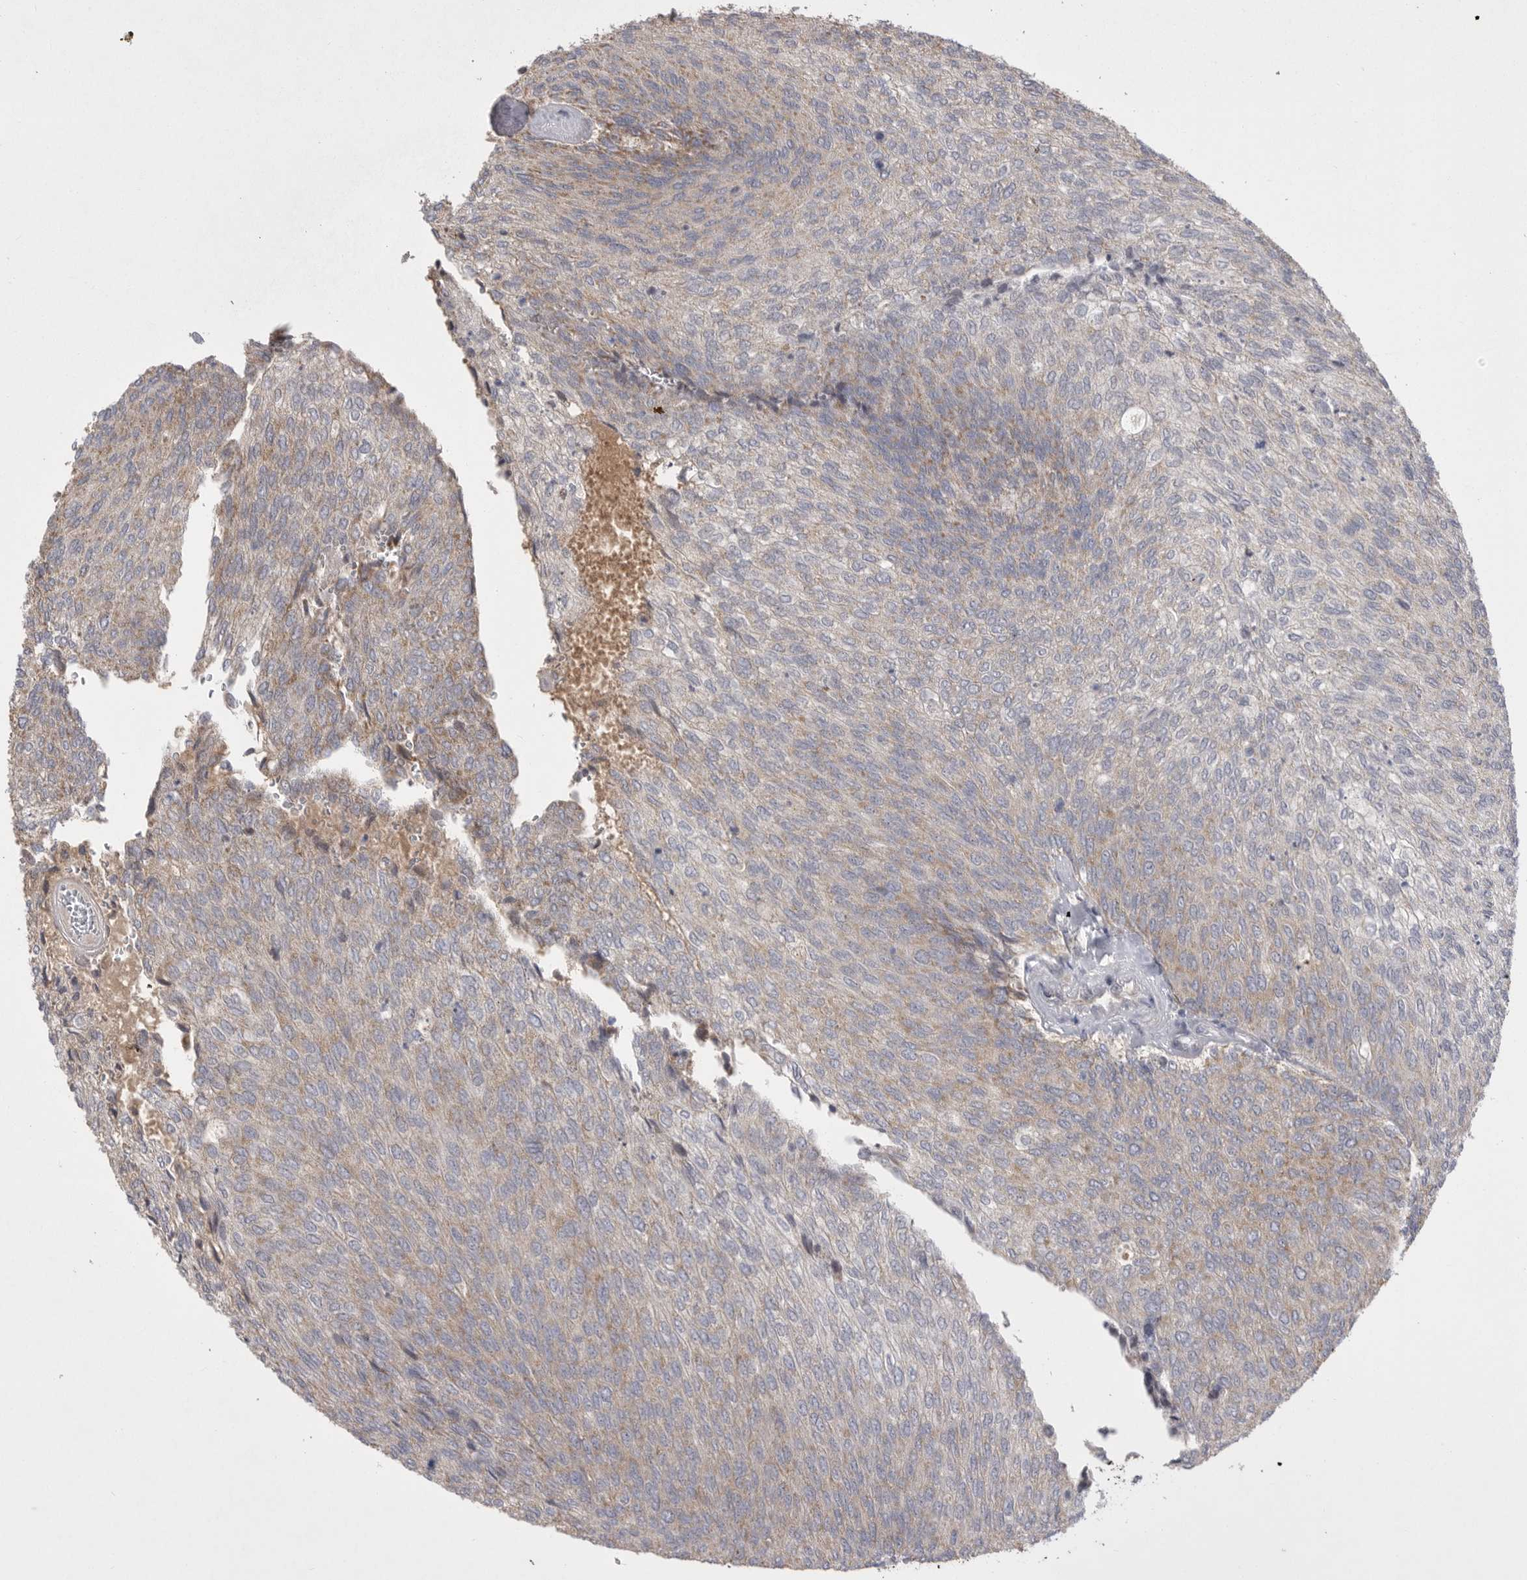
{"staining": {"intensity": "moderate", "quantity": "25%-75%", "location": "cytoplasmic/membranous"}, "tissue": "urothelial cancer", "cell_type": "Tumor cells", "image_type": "cancer", "snomed": [{"axis": "morphology", "description": "Urothelial carcinoma, Low grade"}, {"axis": "topography", "description": "Urinary bladder"}], "caption": "Protein expression analysis of urothelial carcinoma (low-grade) shows moderate cytoplasmic/membranous staining in approximately 25%-75% of tumor cells.", "gene": "KYAT3", "patient": {"sex": "female", "age": 79}}